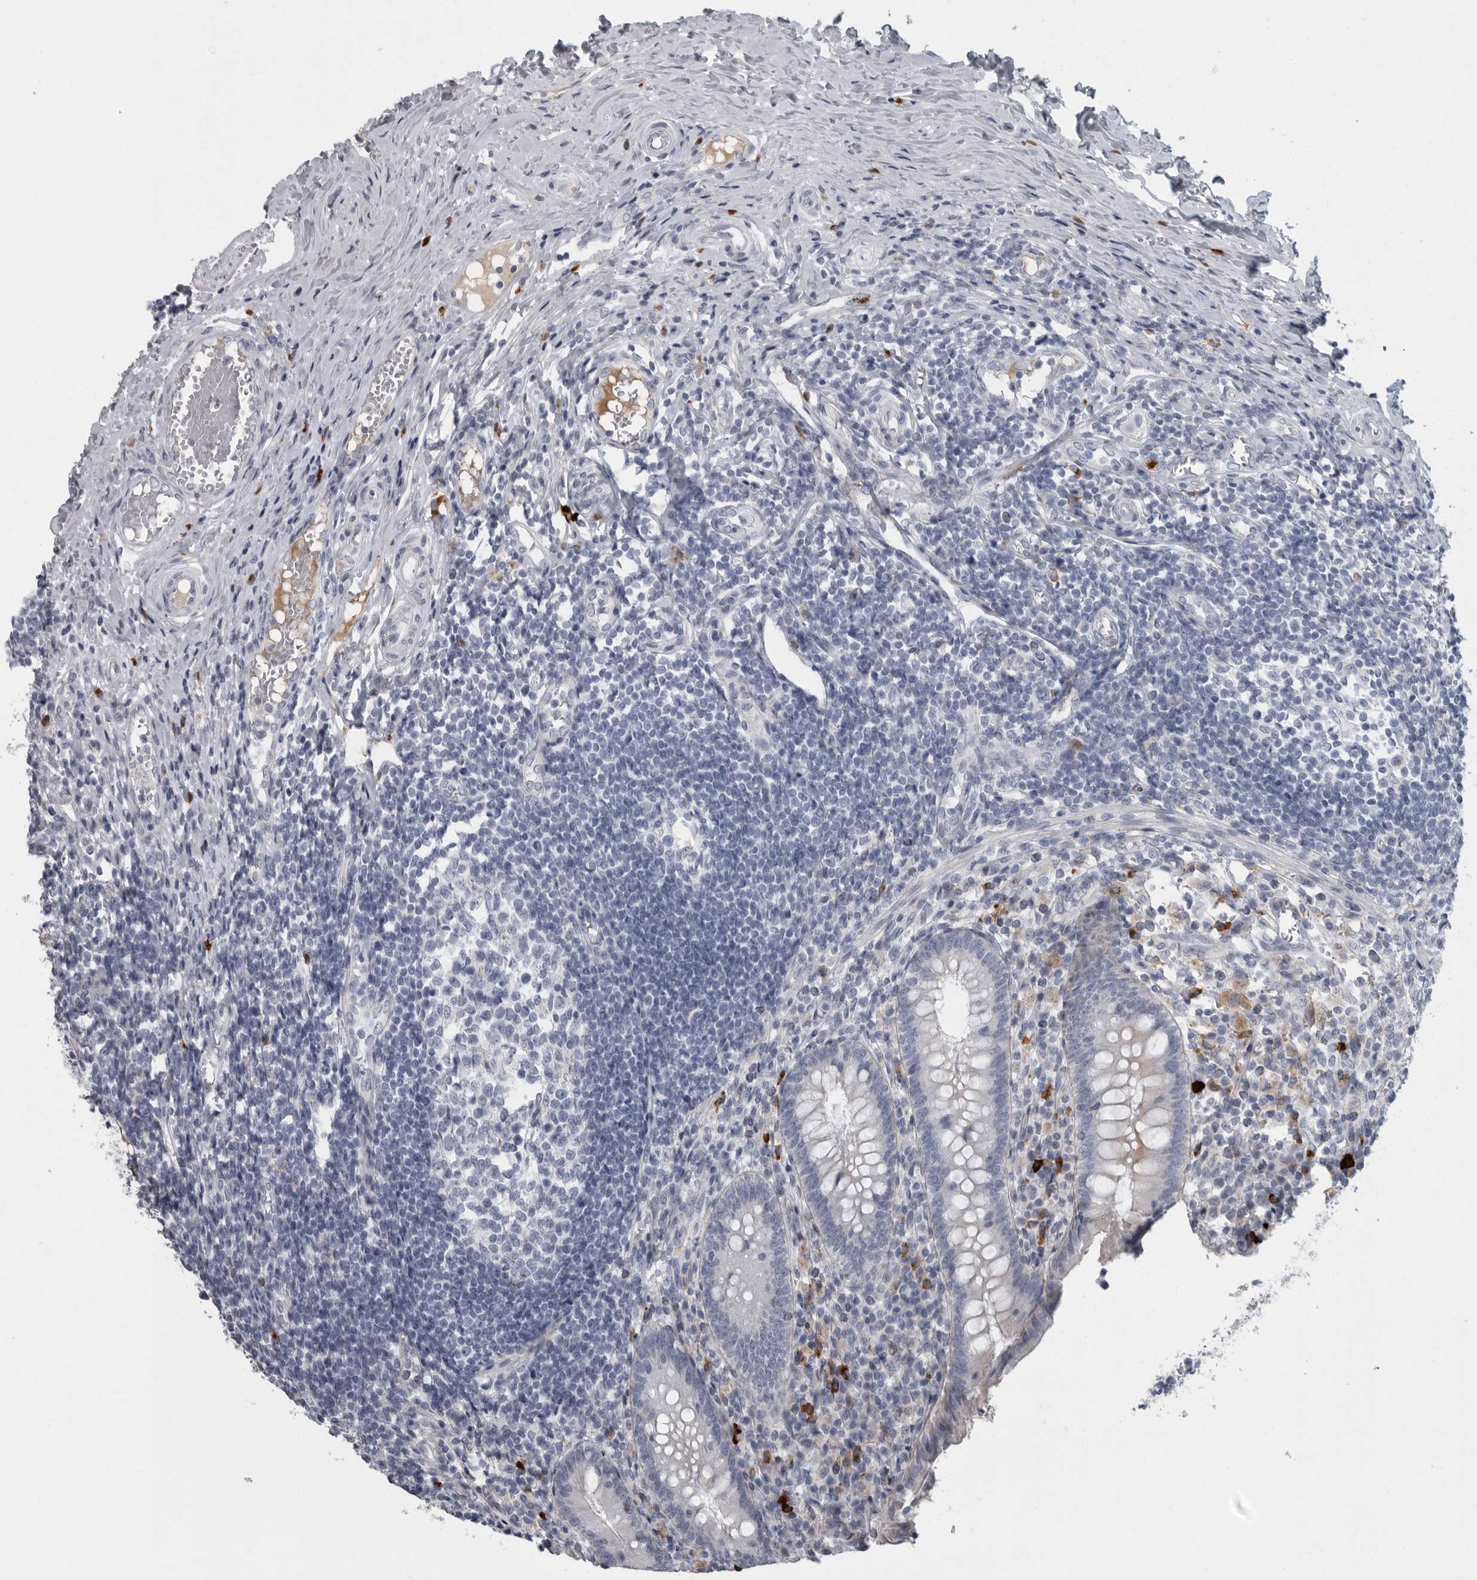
{"staining": {"intensity": "negative", "quantity": "none", "location": "none"}, "tissue": "appendix", "cell_type": "Glandular cells", "image_type": "normal", "snomed": [{"axis": "morphology", "description": "Normal tissue, NOS"}, {"axis": "topography", "description": "Appendix"}], "caption": "Immunohistochemistry micrograph of normal human appendix stained for a protein (brown), which demonstrates no staining in glandular cells.", "gene": "SLC25A39", "patient": {"sex": "female", "age": 17}}